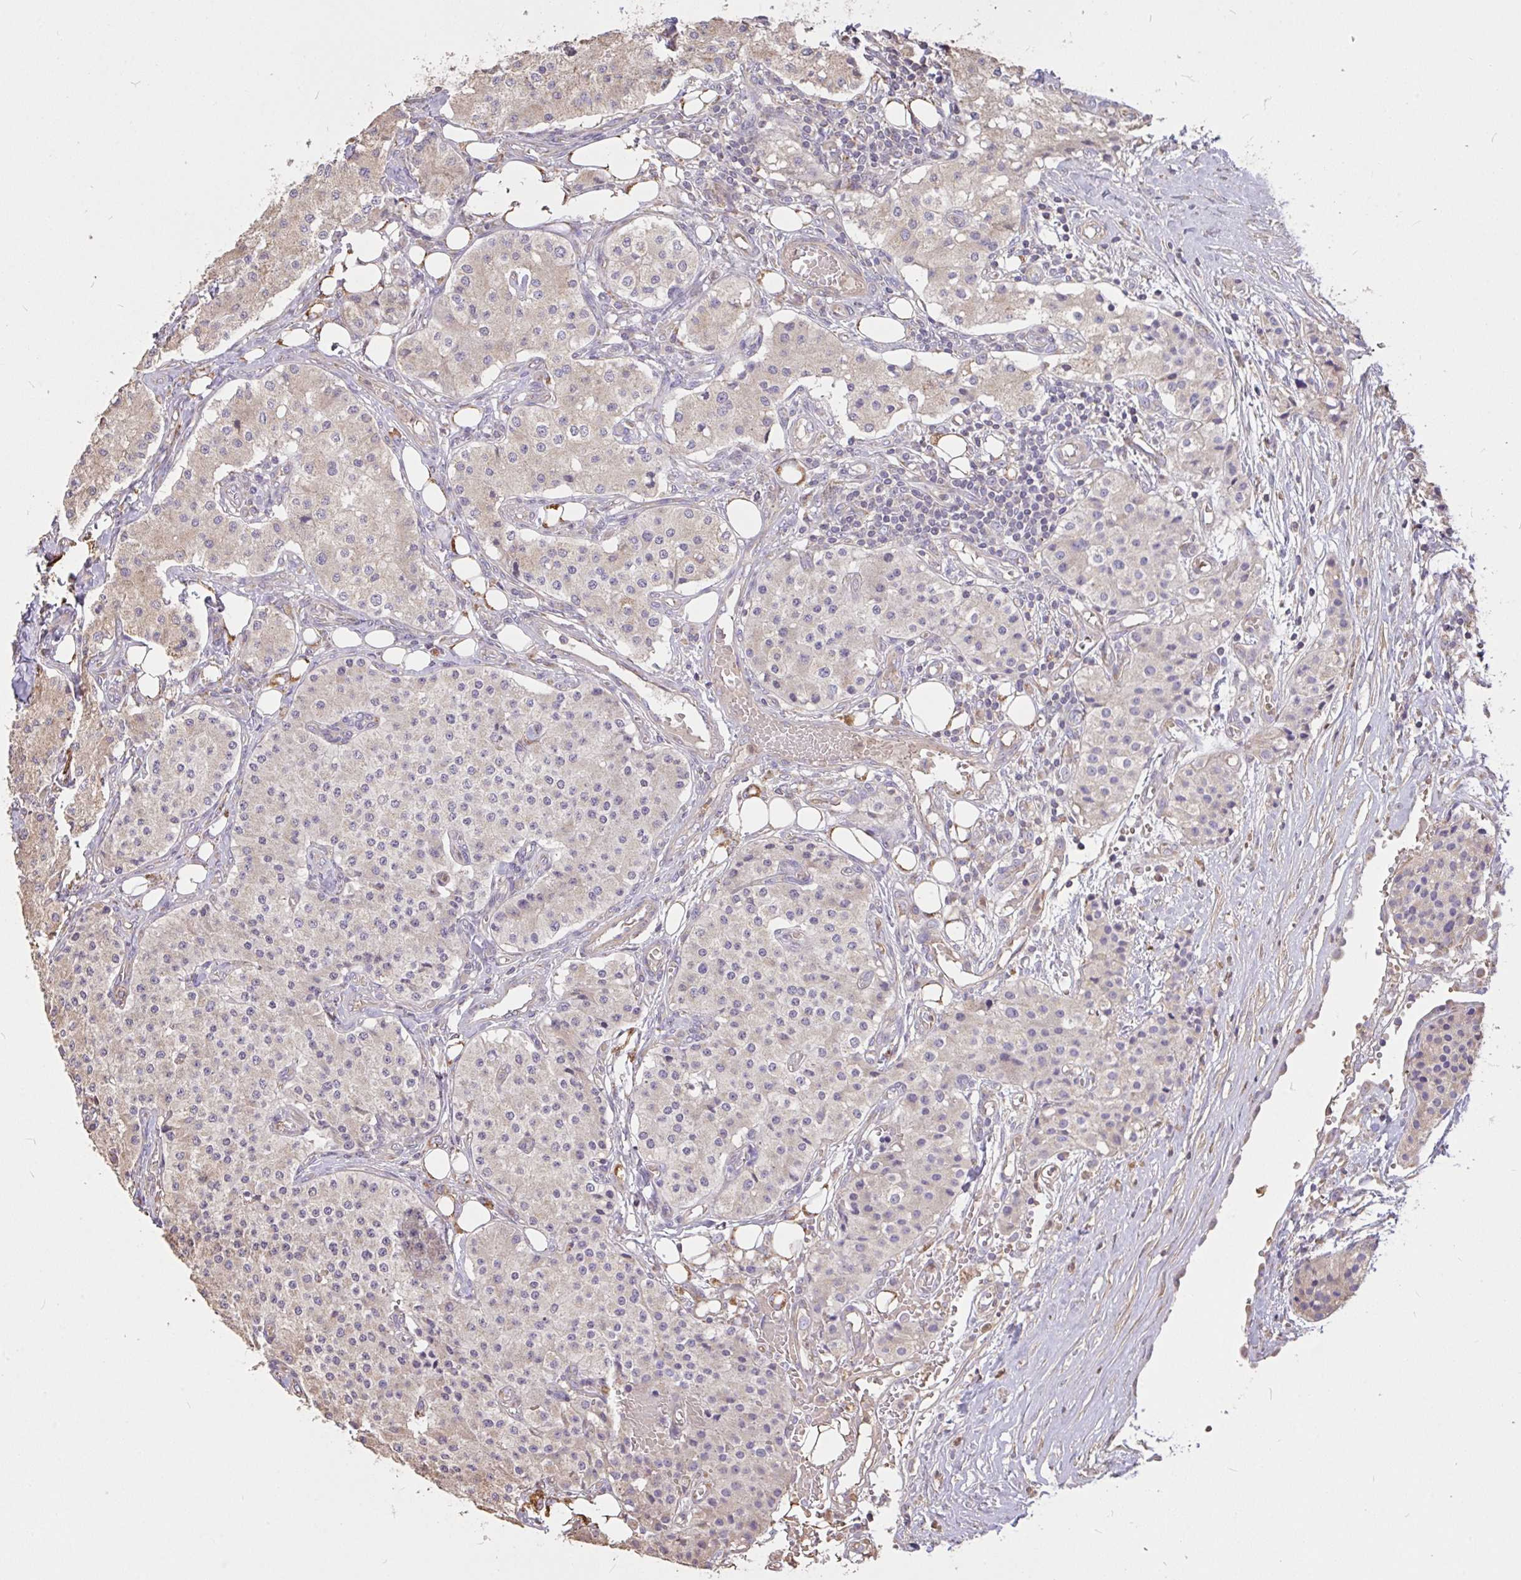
{"staining": {"intensity": "weak", "quantity": "25%-75%", "location": "cytoplasmic/membranous"}, "tissue": "carcinoid", "cell_type": "Tumor cells", "image_type": "cancer", "snomed": [{"axis": "morphology", "description": "Carcinoid, malignant, NOS"}, {"axis": "topography", "description": "Colon"}], "caption": "Immunohistochemistry (IHC) micrograph of malignant carcinoid stained for a protein (brown), which shows low levels of weak cytoplasmic/membranous positivity in approximately 25%-75% of tumor cells.", "gene": "FCER1A", "patient": {"sex": "female", "age": 52}}